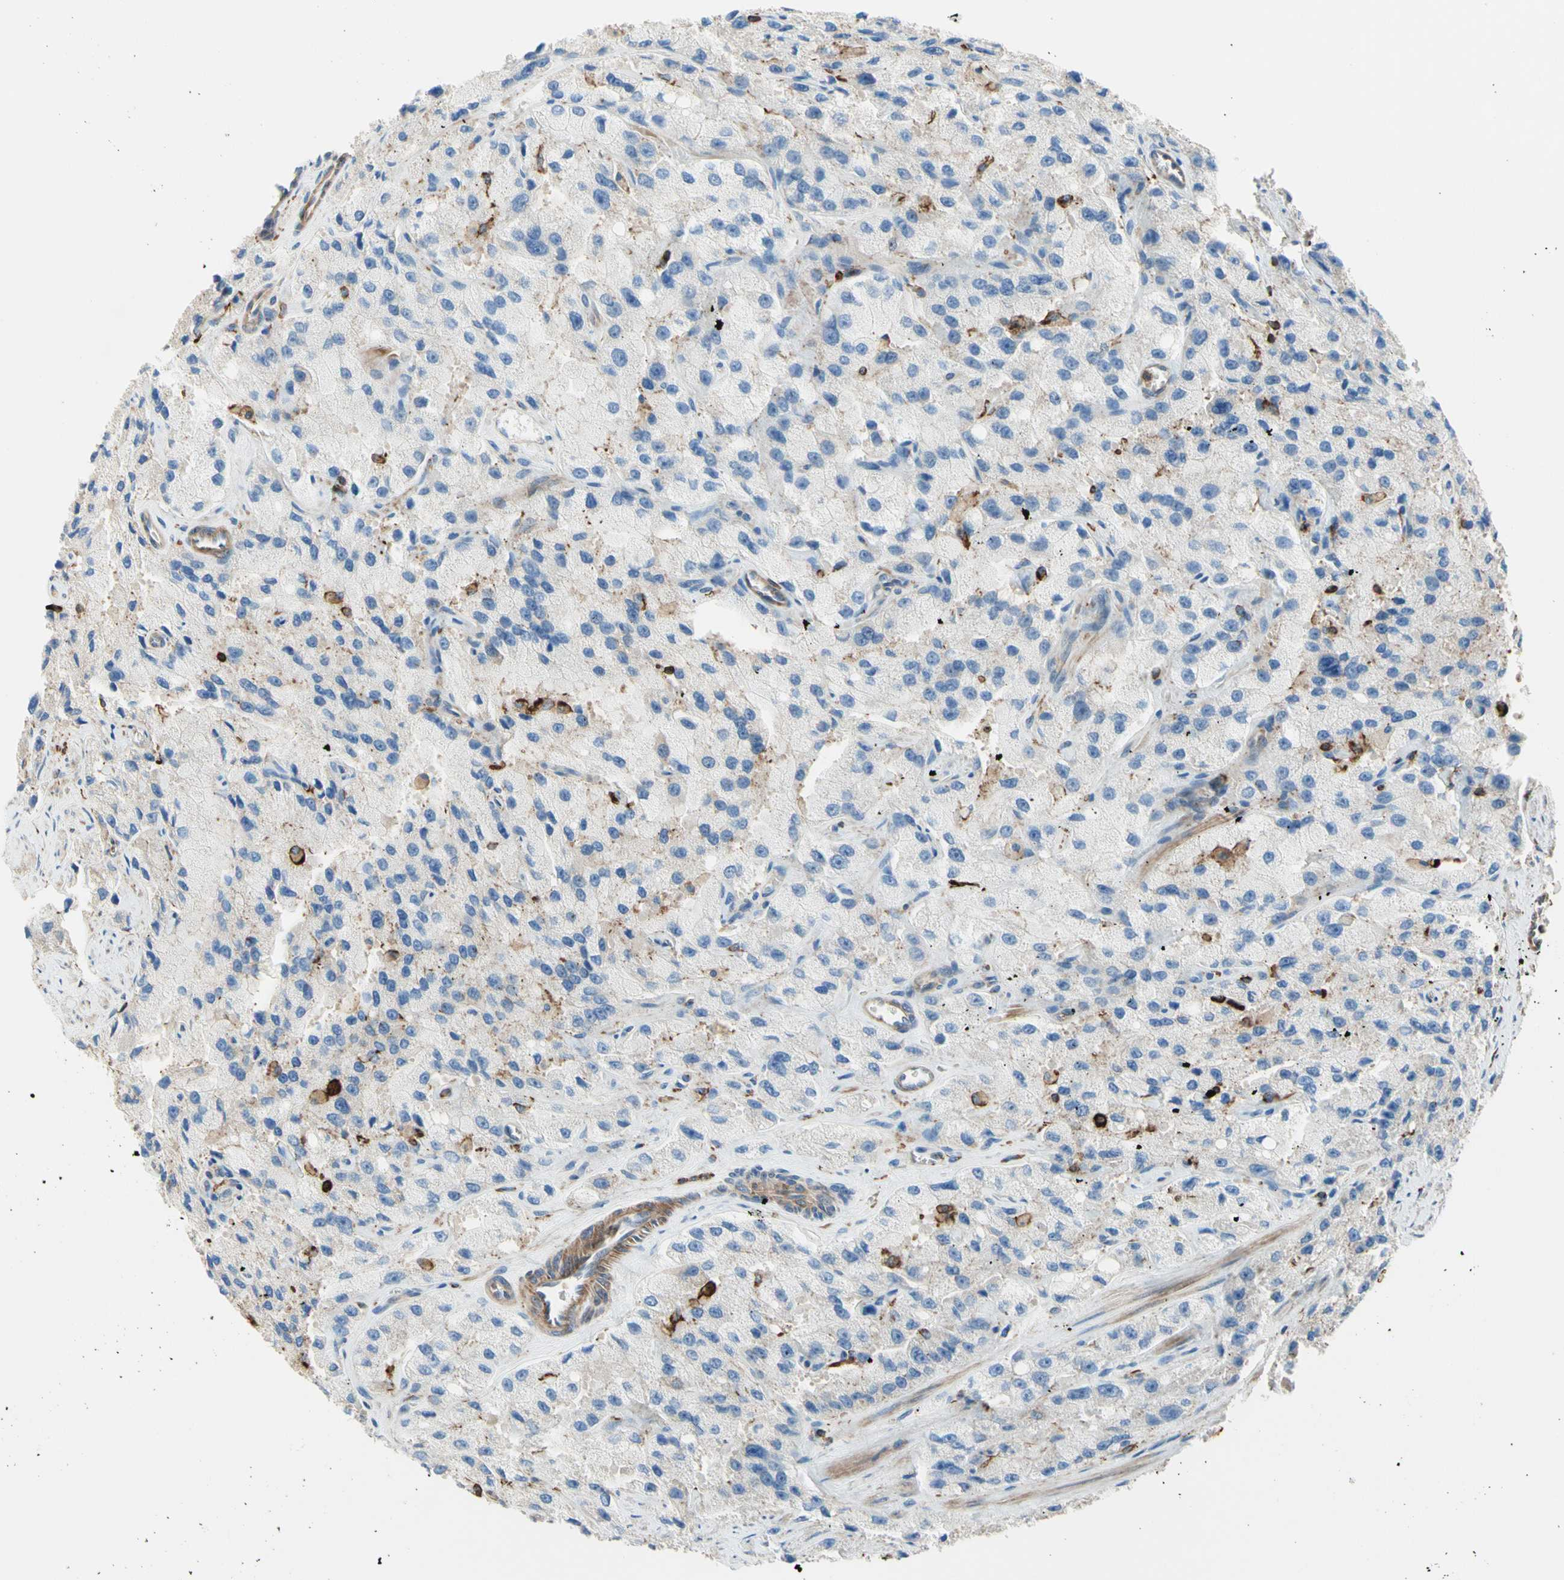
{"staining": {"intensity": "negative", "quantity": "none", "location": "none"}, "tissue": "prostate cancer", "cell_type": "Tumor cells", "image_type": "cancer", "snomed": [{"axis": "morphology", "description": "Adenocarcinoma, High grade"}, {"axis": "topography", "description": "Prostate"}], "caption": "The photomicrograph exhibits no significant positivity in tumor cells of prostate cancer (adenocarcinoma (high-grade)).", "gene": "SEMA4C", "patient": {"sex": "male", "age": 58}}